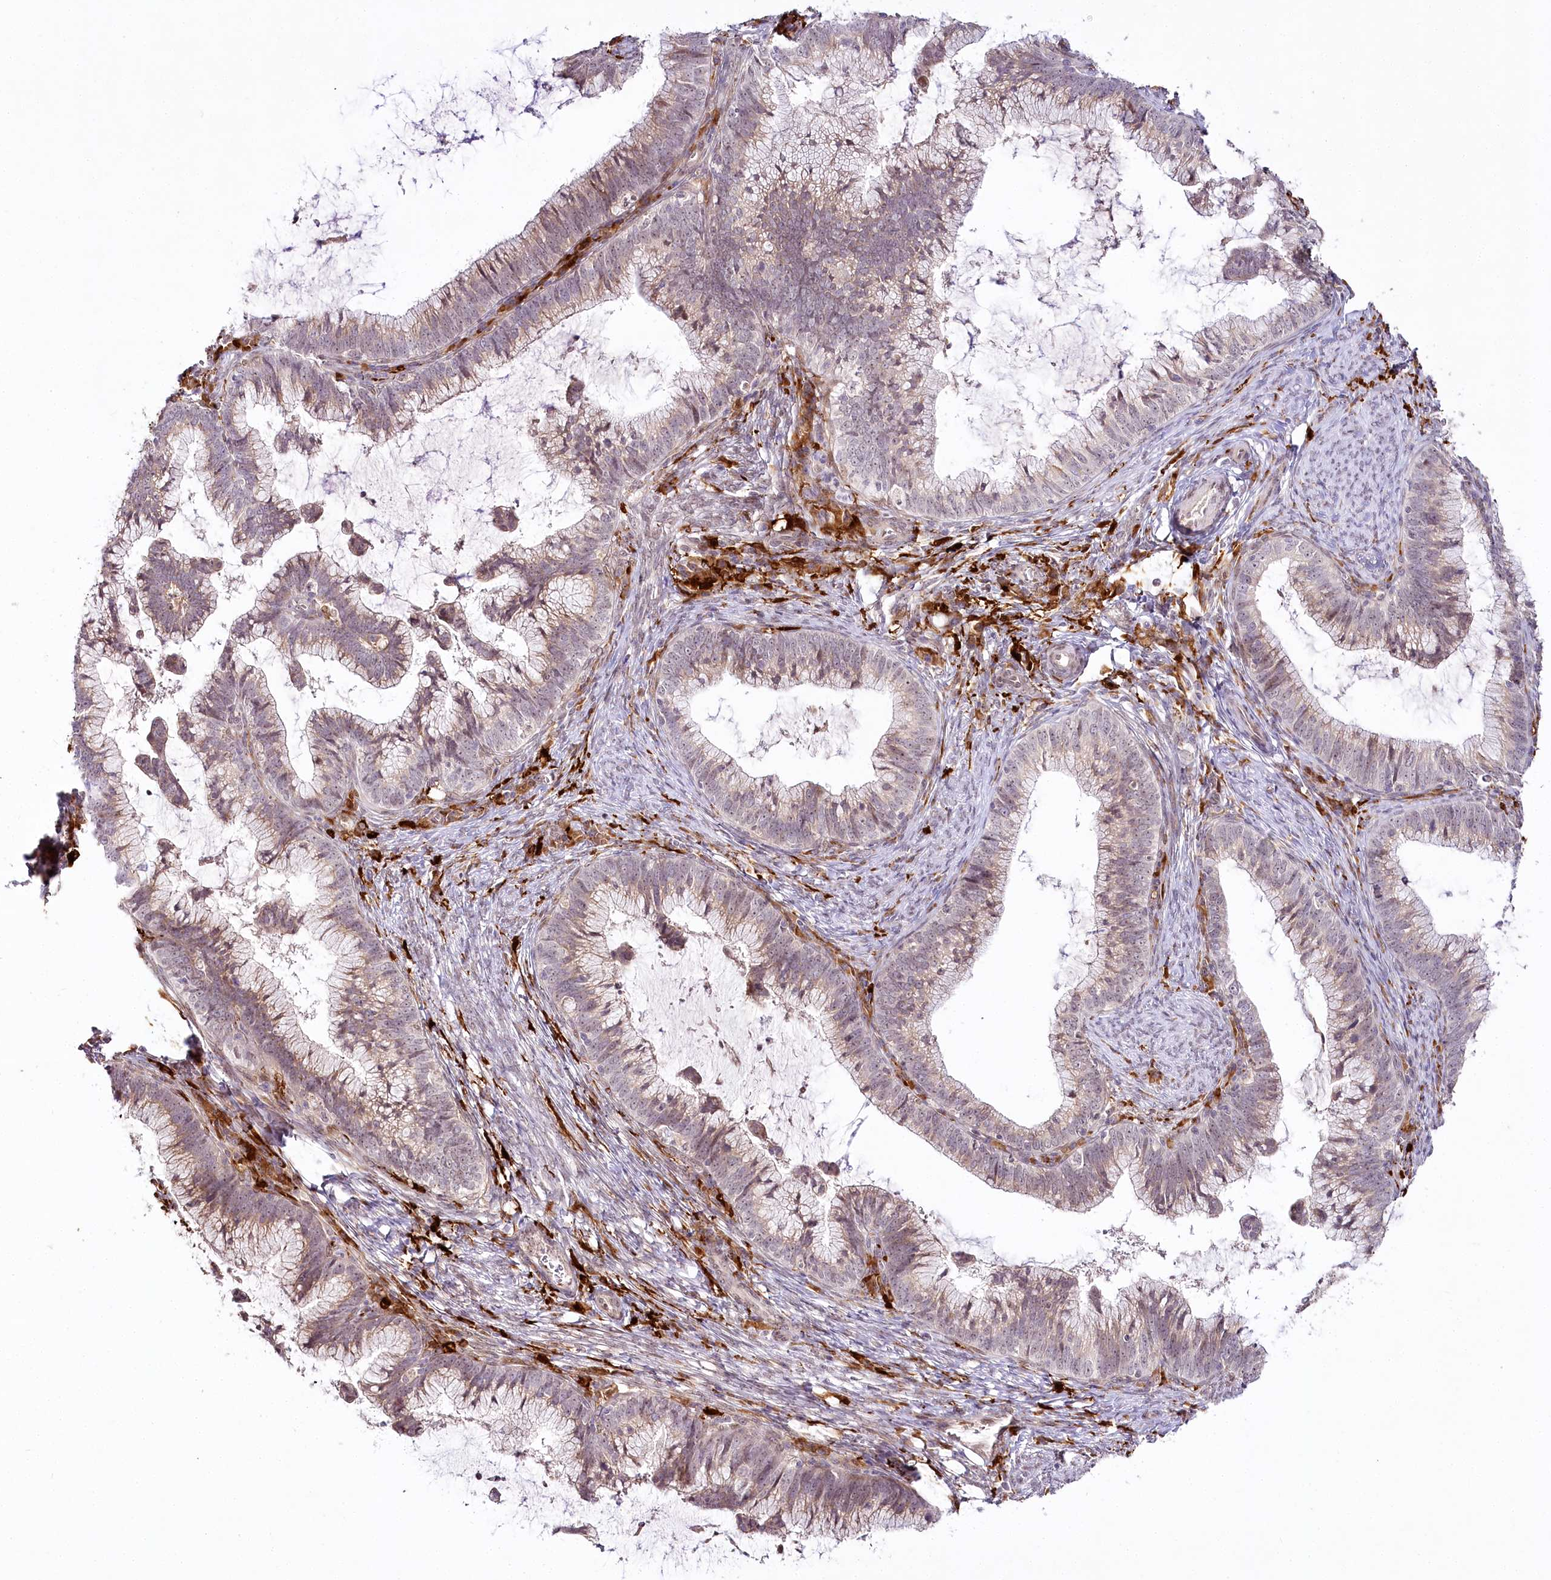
{"staining": {"intensity": "weak", "quantity": ">75%", "location": "cytoplasmic/membranous"}, "tissue": "cervical cancer", "cell_type": "Tumor cells", "image_type": "cancer", "snomed": [{"axis": "morphology", "description": "Adenocarcinoma, NOS"}, {"axis": "topography", "description": "Cervix"}], "caption": "This image shows cervical cancer (adenocarcinoma) stained with immunohistochemistry to label a protein in brown. The cytoplasmic/membranous of tumor cells show weak positivity for the protein. Nuclei are counter-stained blue.", "gene": "WDR36", "patient": {"sex": "female", "age": 36}}